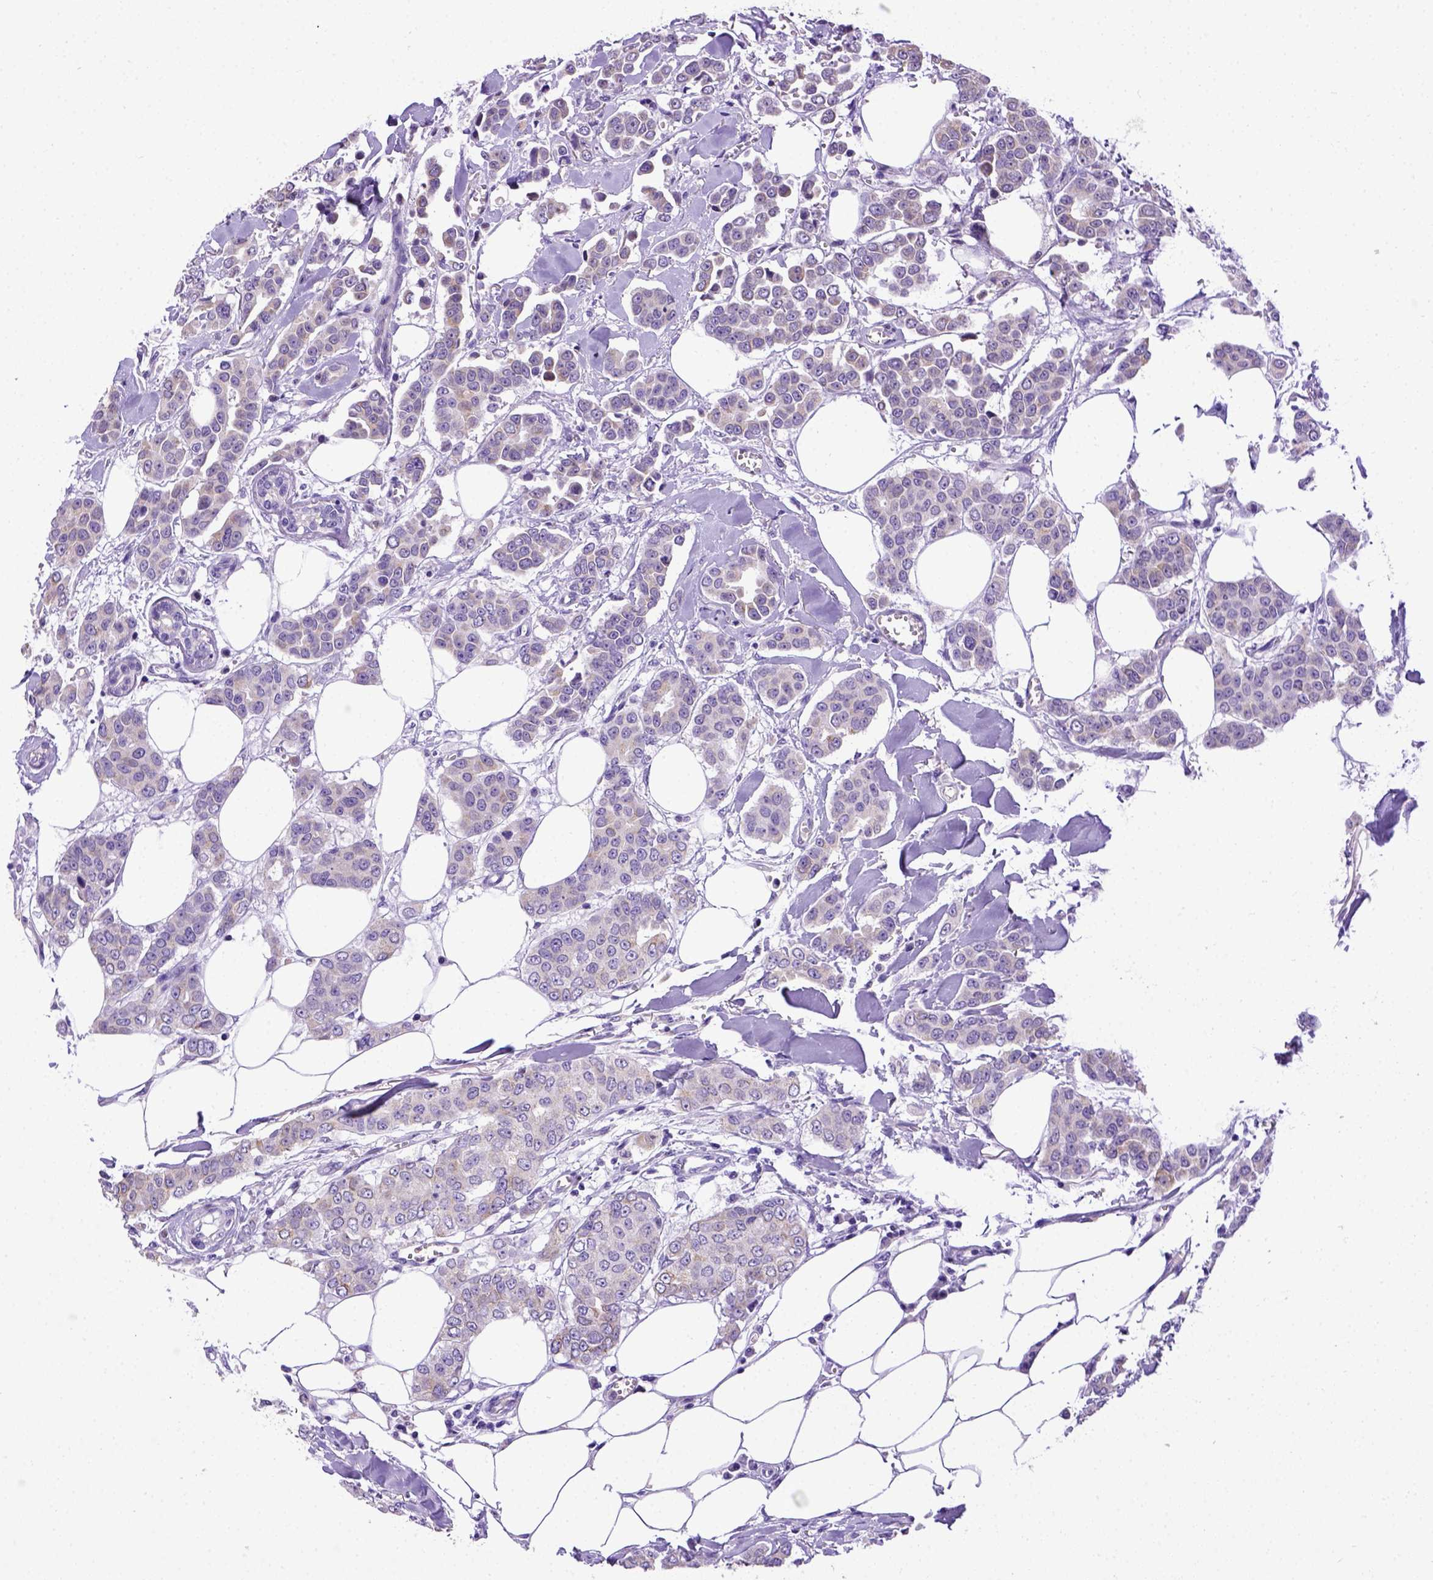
{"staining": {"intensity": "negative", "quantity": "none", "location": "none"}, "tissue": "breast cancer", "cell_type": "Tumor cells", "image_type": "cancer", "snomed": [{"axis": "morphology", "description": "Duct carcinoma"}, {"axis": "topography", "description": "Breast"}], "caption": "This is an IHC photomicrograph of breast cancer. There is no staining in tumor cells.", "gene": "SPEF1", "patient": {"sex": "female", "age": 94}}